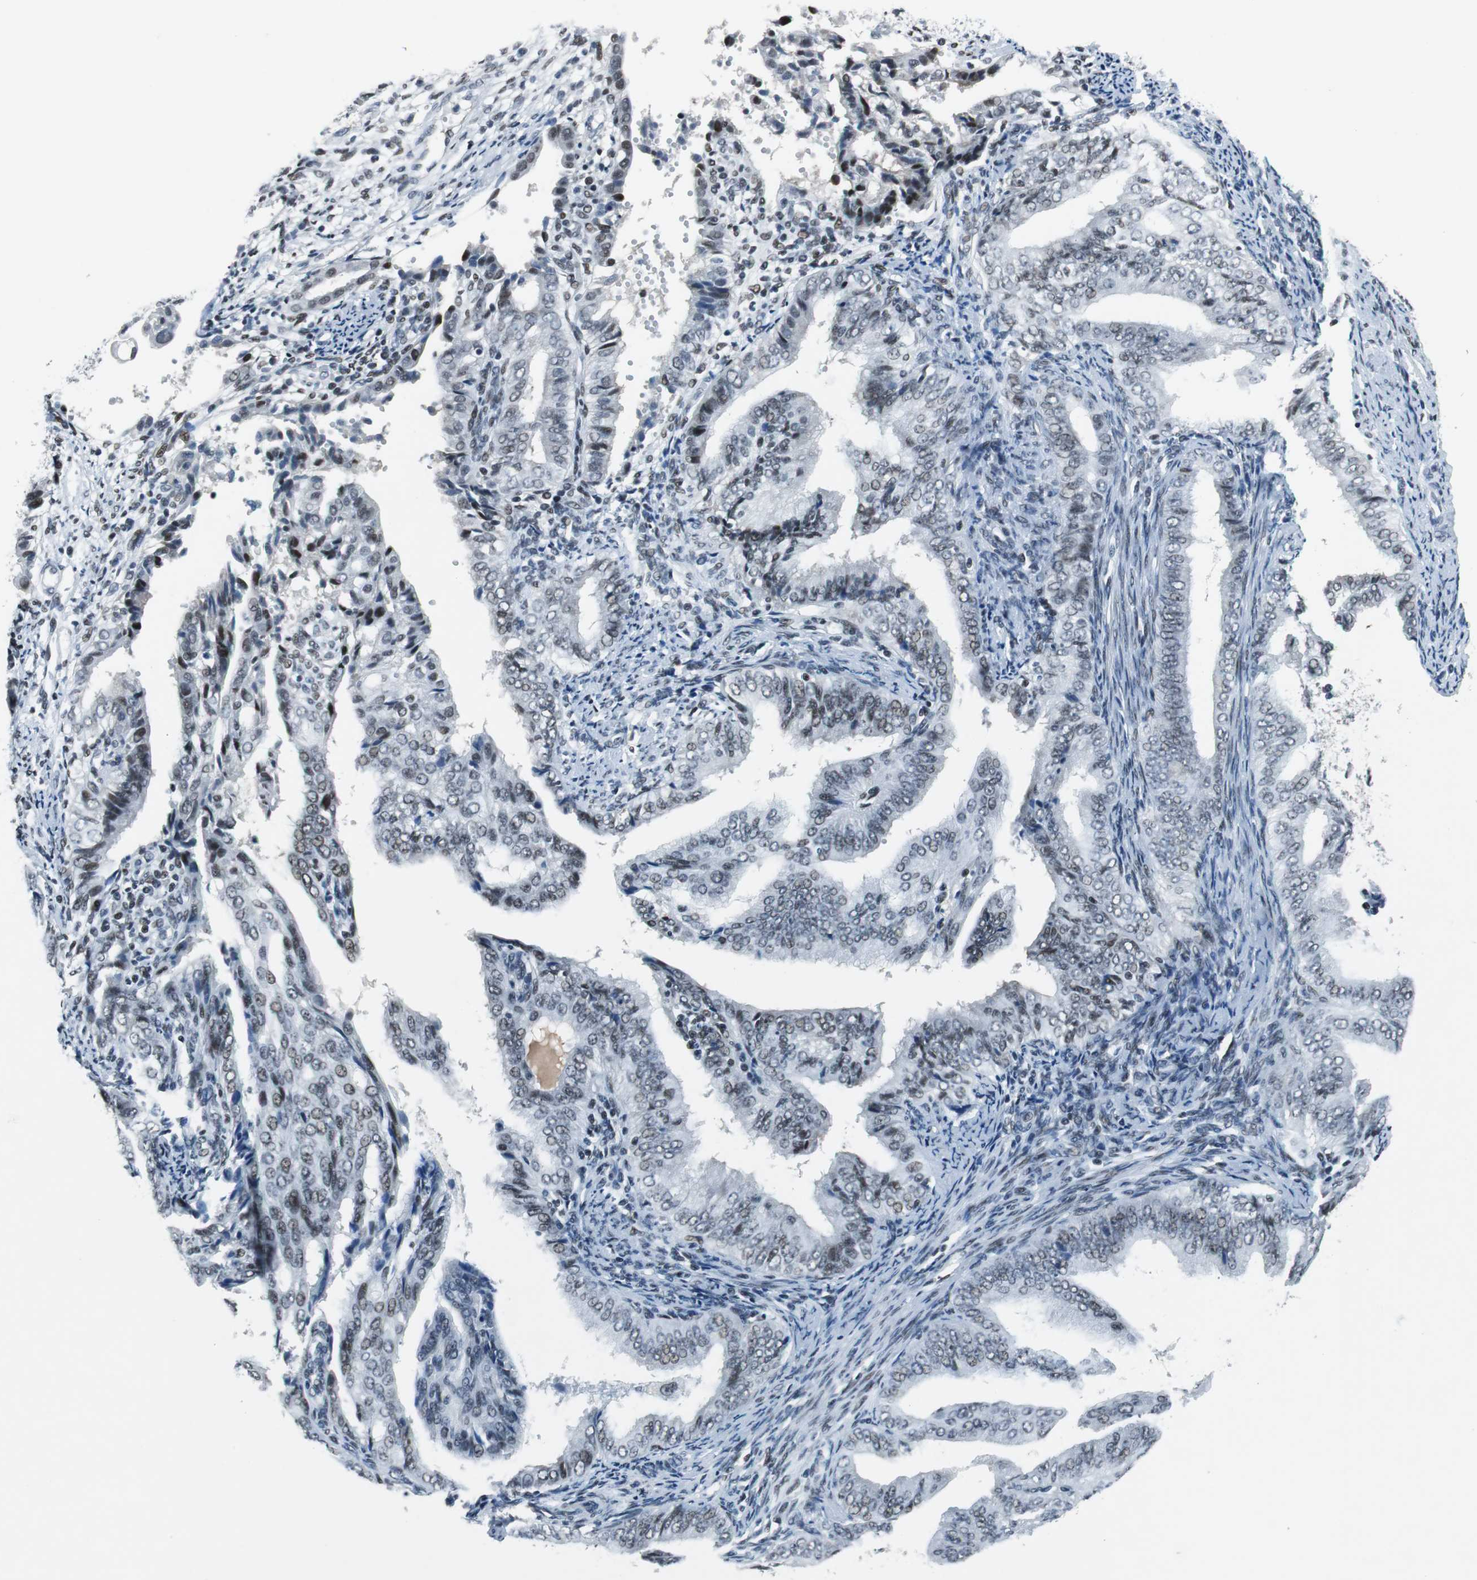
{"staining": {"intensity": "weak", "quantity": "<25%", "location": "nuclear"}, "tissue": "endometrial cancer", "cell_type": "Tumor cells", "image_type": "cancer", "snomed": [{"axis": "morphology", "description": "Adenocarcinoma, NOS"}, {"axis": "topography", "description": "Endometrium"}], "caption": "This is an IHC image of human endometrial cancer. There is no expression in tumor cells.", "gene": "HDAC3", "patient": {"sex": "female", "age": 58}}